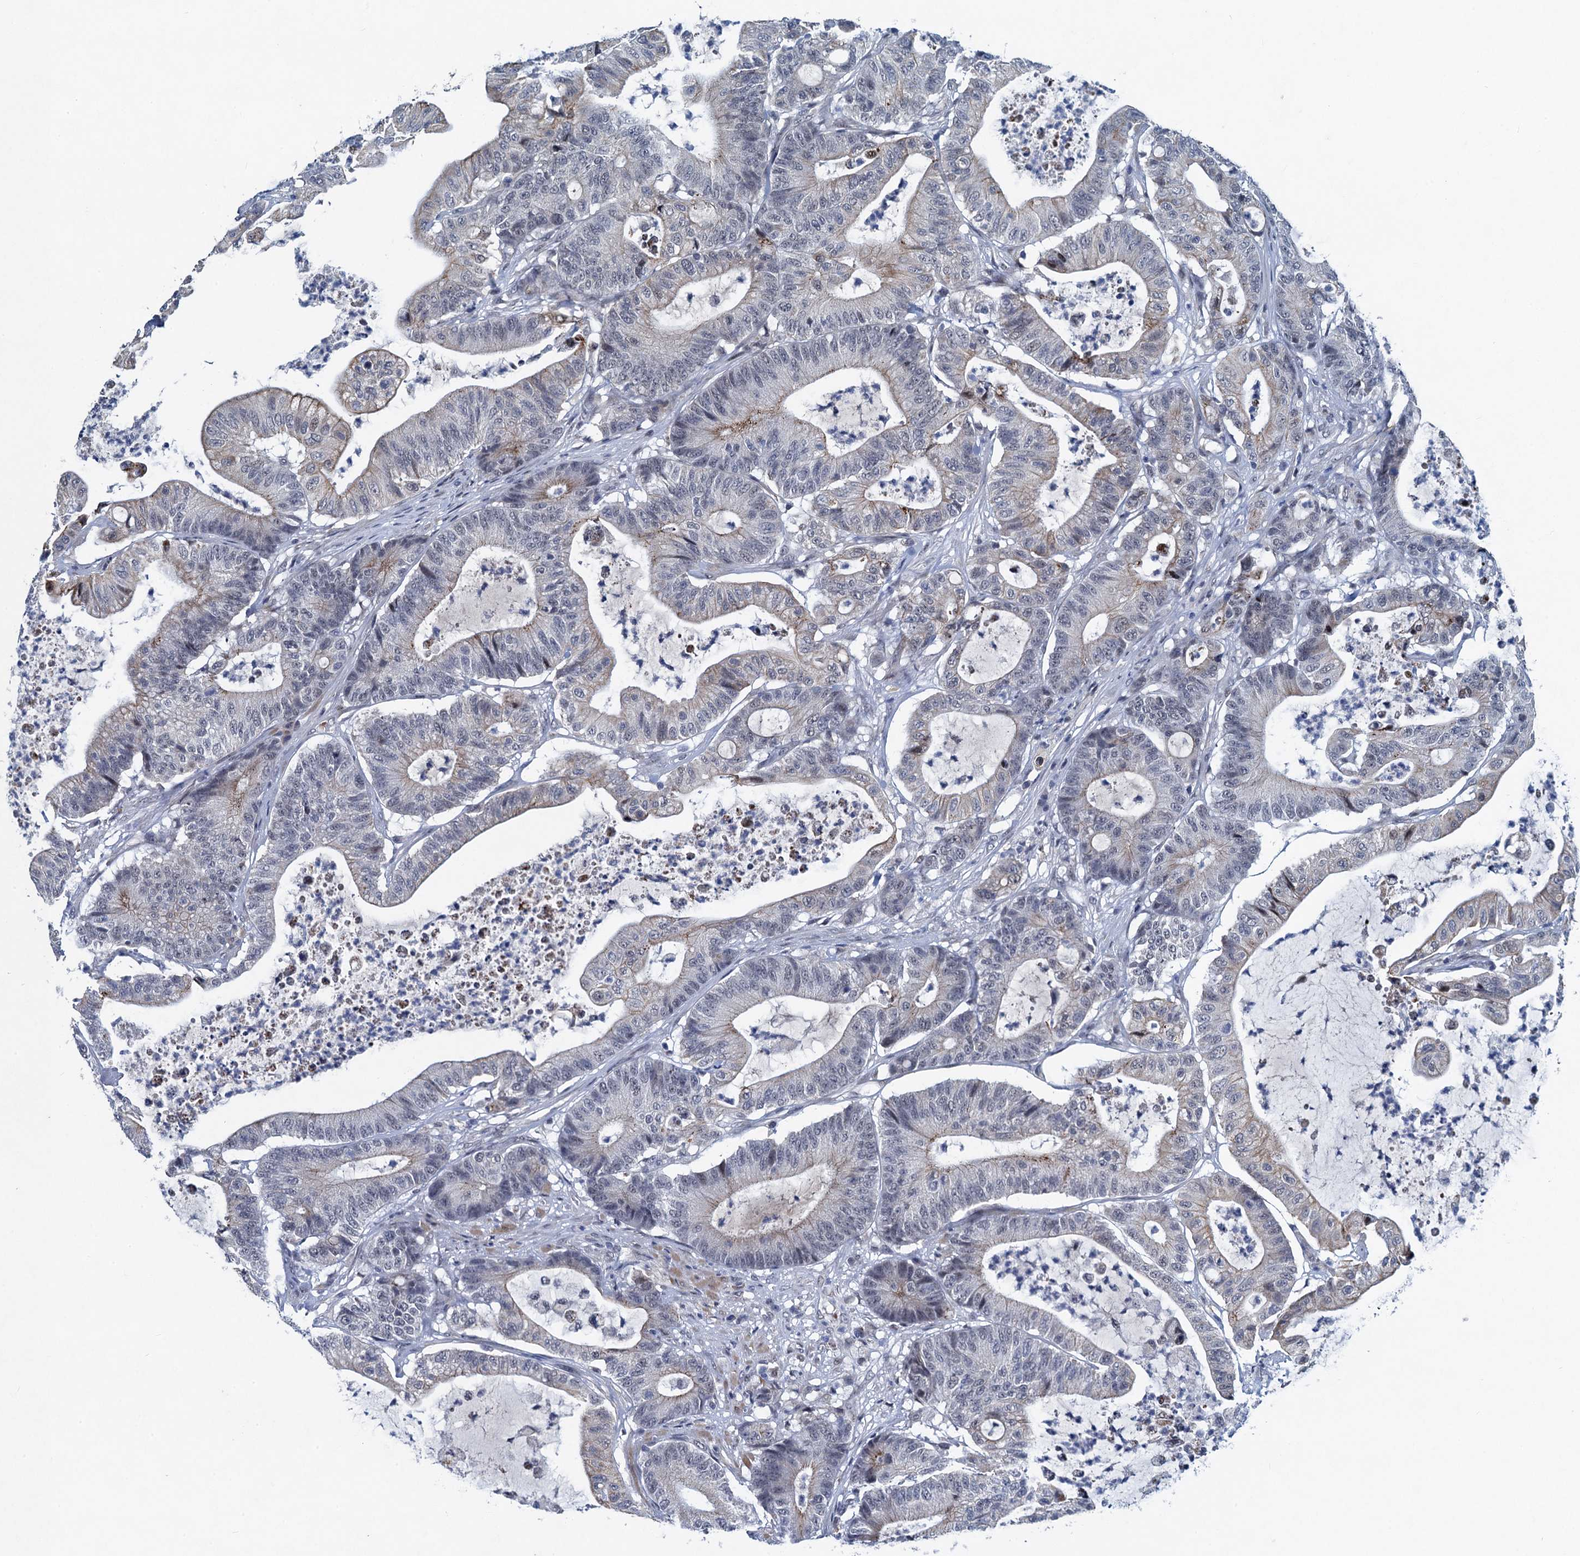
{"staining": {"intensity": "weak", "quantity": "<25%", "location": "cytoplasmic/membranous"}, "tissue": "colorectal cancer", "cell_type": "Tumor cells", "image_type": "cancer", "snomed": [{"axis": "morphology", "description": "Adenocarcinoma, NOS"}, {"axis": "topography", "description": "Colon"}], "caption": "The image reveals no significant positivity in tumor cells of colorectal cancer (adenocarcinoma).", "gene": "ATOSA", "patient": {"sex": "female", "age": 84}}